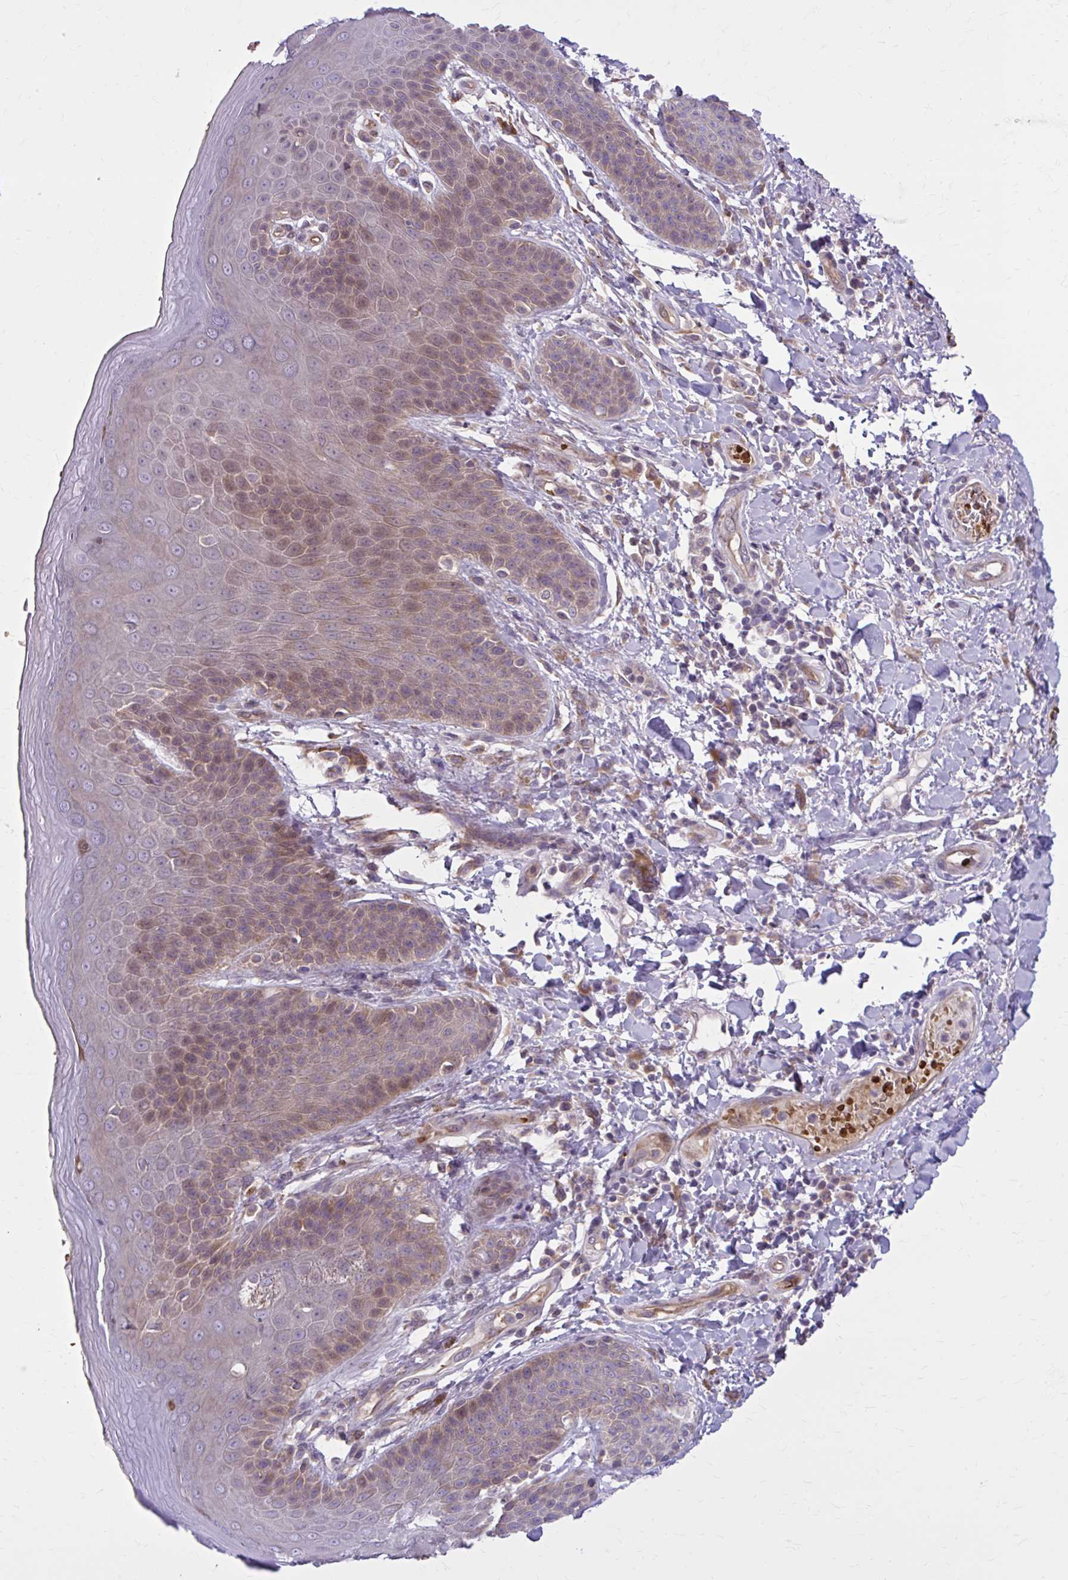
{"staining": {"intensity": "moderate", "quantity": "25%-75%", "location": "cytoplasmic/membranous"}, "tissue": "skin", "cell_type": "Epidermal cells", "image_type": "normal", "snomed": [{"axis": "morphology", "description": "Normal tissue, NOS"}, {"axis": "topography", "description": "Peripheral nerve tissue"}], "caption": "DAB (3,3'-diaminobenzidine) immunohistochemical staining of normal human skin exhibits moderate cytoplasmic/membranous protein expression in about 25%-75% of epidermal cells.", "gene": "SNF8", "patient": {"sex": "male", "age": 51}}